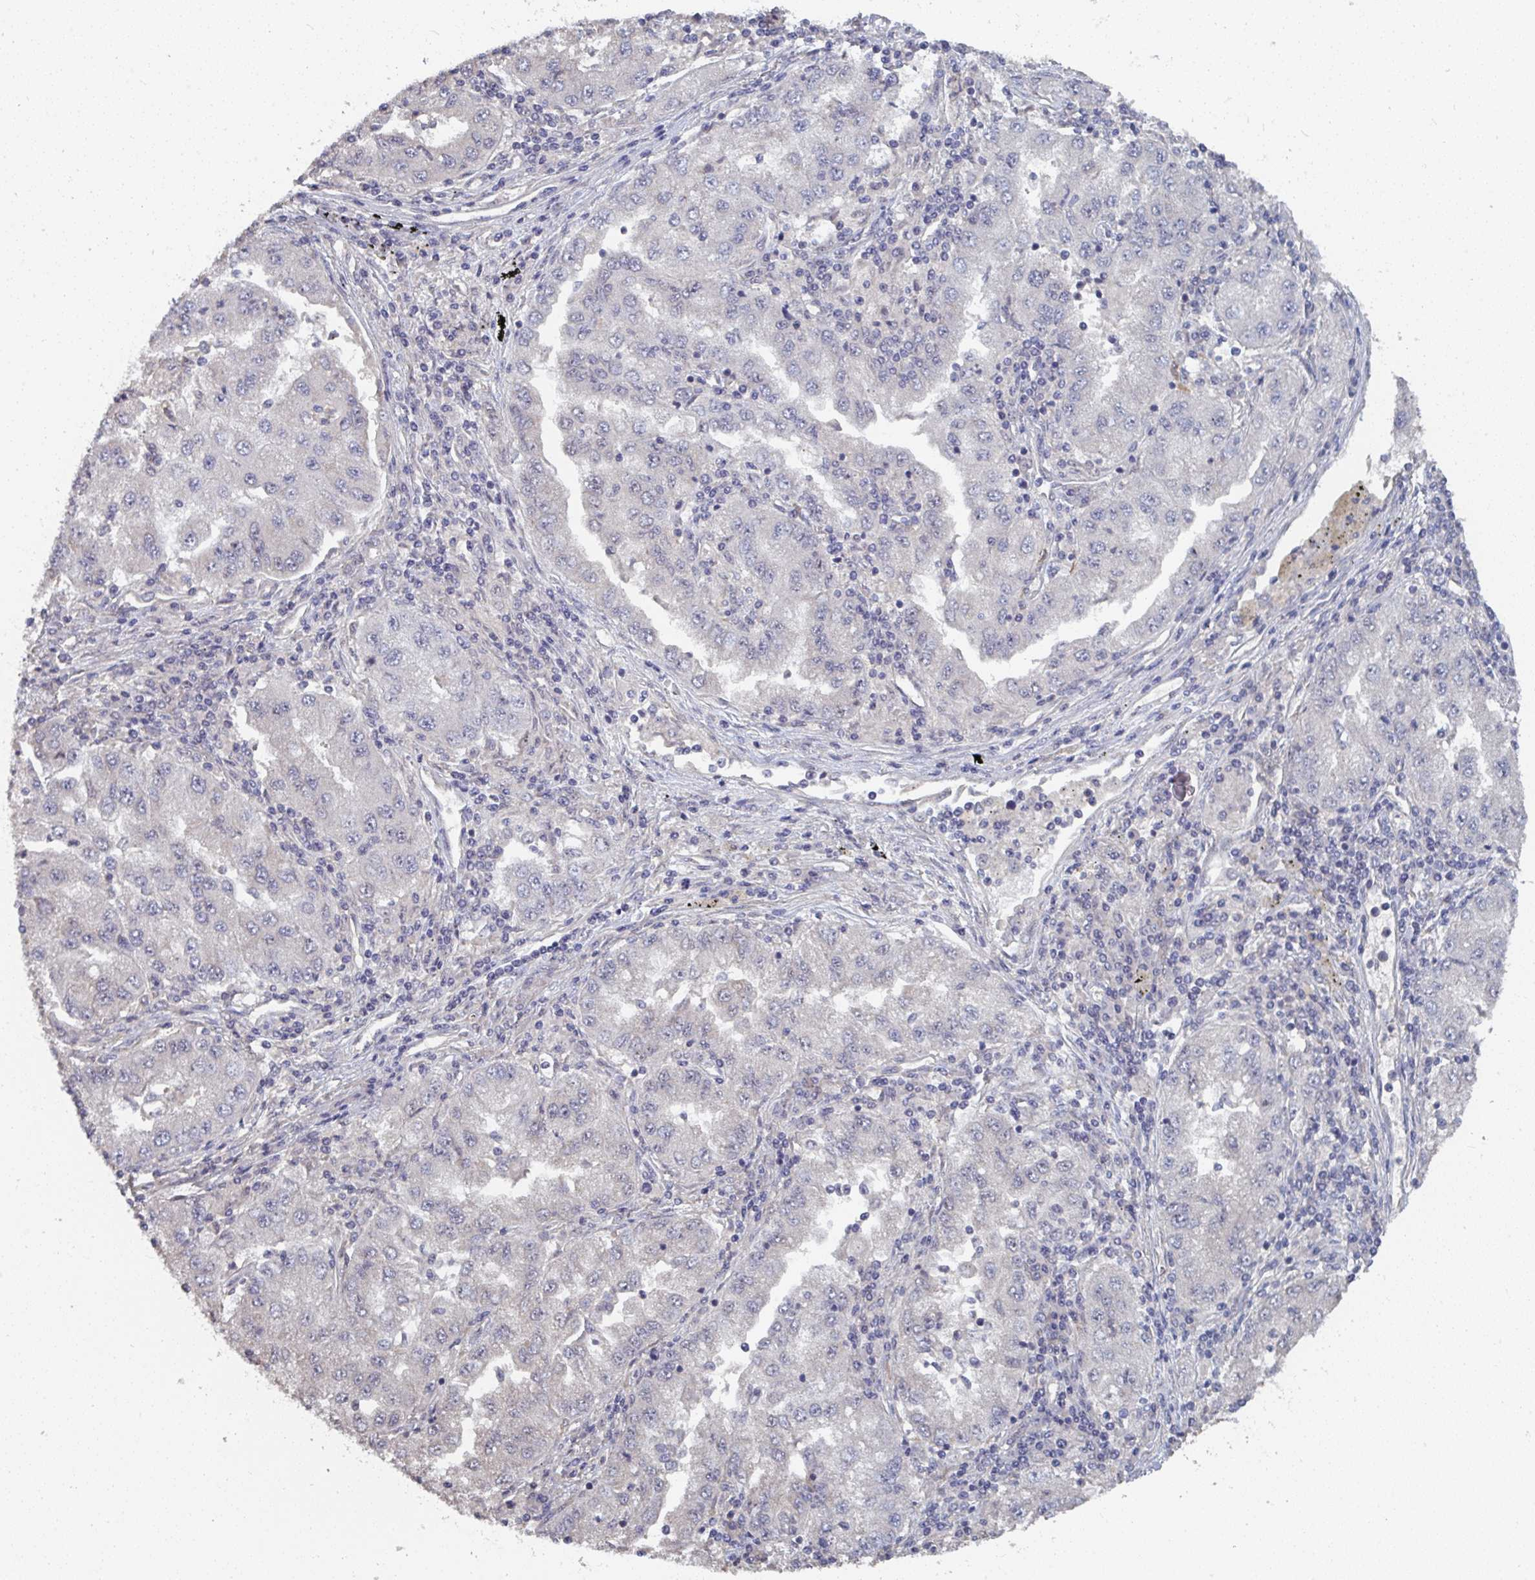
{"staining": {"intensity": "negative", "quantity": "none", "location": "none"}, "tissue": "lung cancer", "cell_type": "Tumor cells", "image_type": "cancer", "snomed": [{"axis": "morphology", "description": "Adenocarcinoma, NOS"}, {"axis": "morphology", "description": "Adenocarcinoma primary or metastatic"}, {"axis": "topography", "description": "Lung"}], "caption": "The image reveals no staining of tumor cells in adenocarcinoma primary or metastatic (lung).", "gene": "LIX1", "patient": {"sex": "male", "age": 74}}